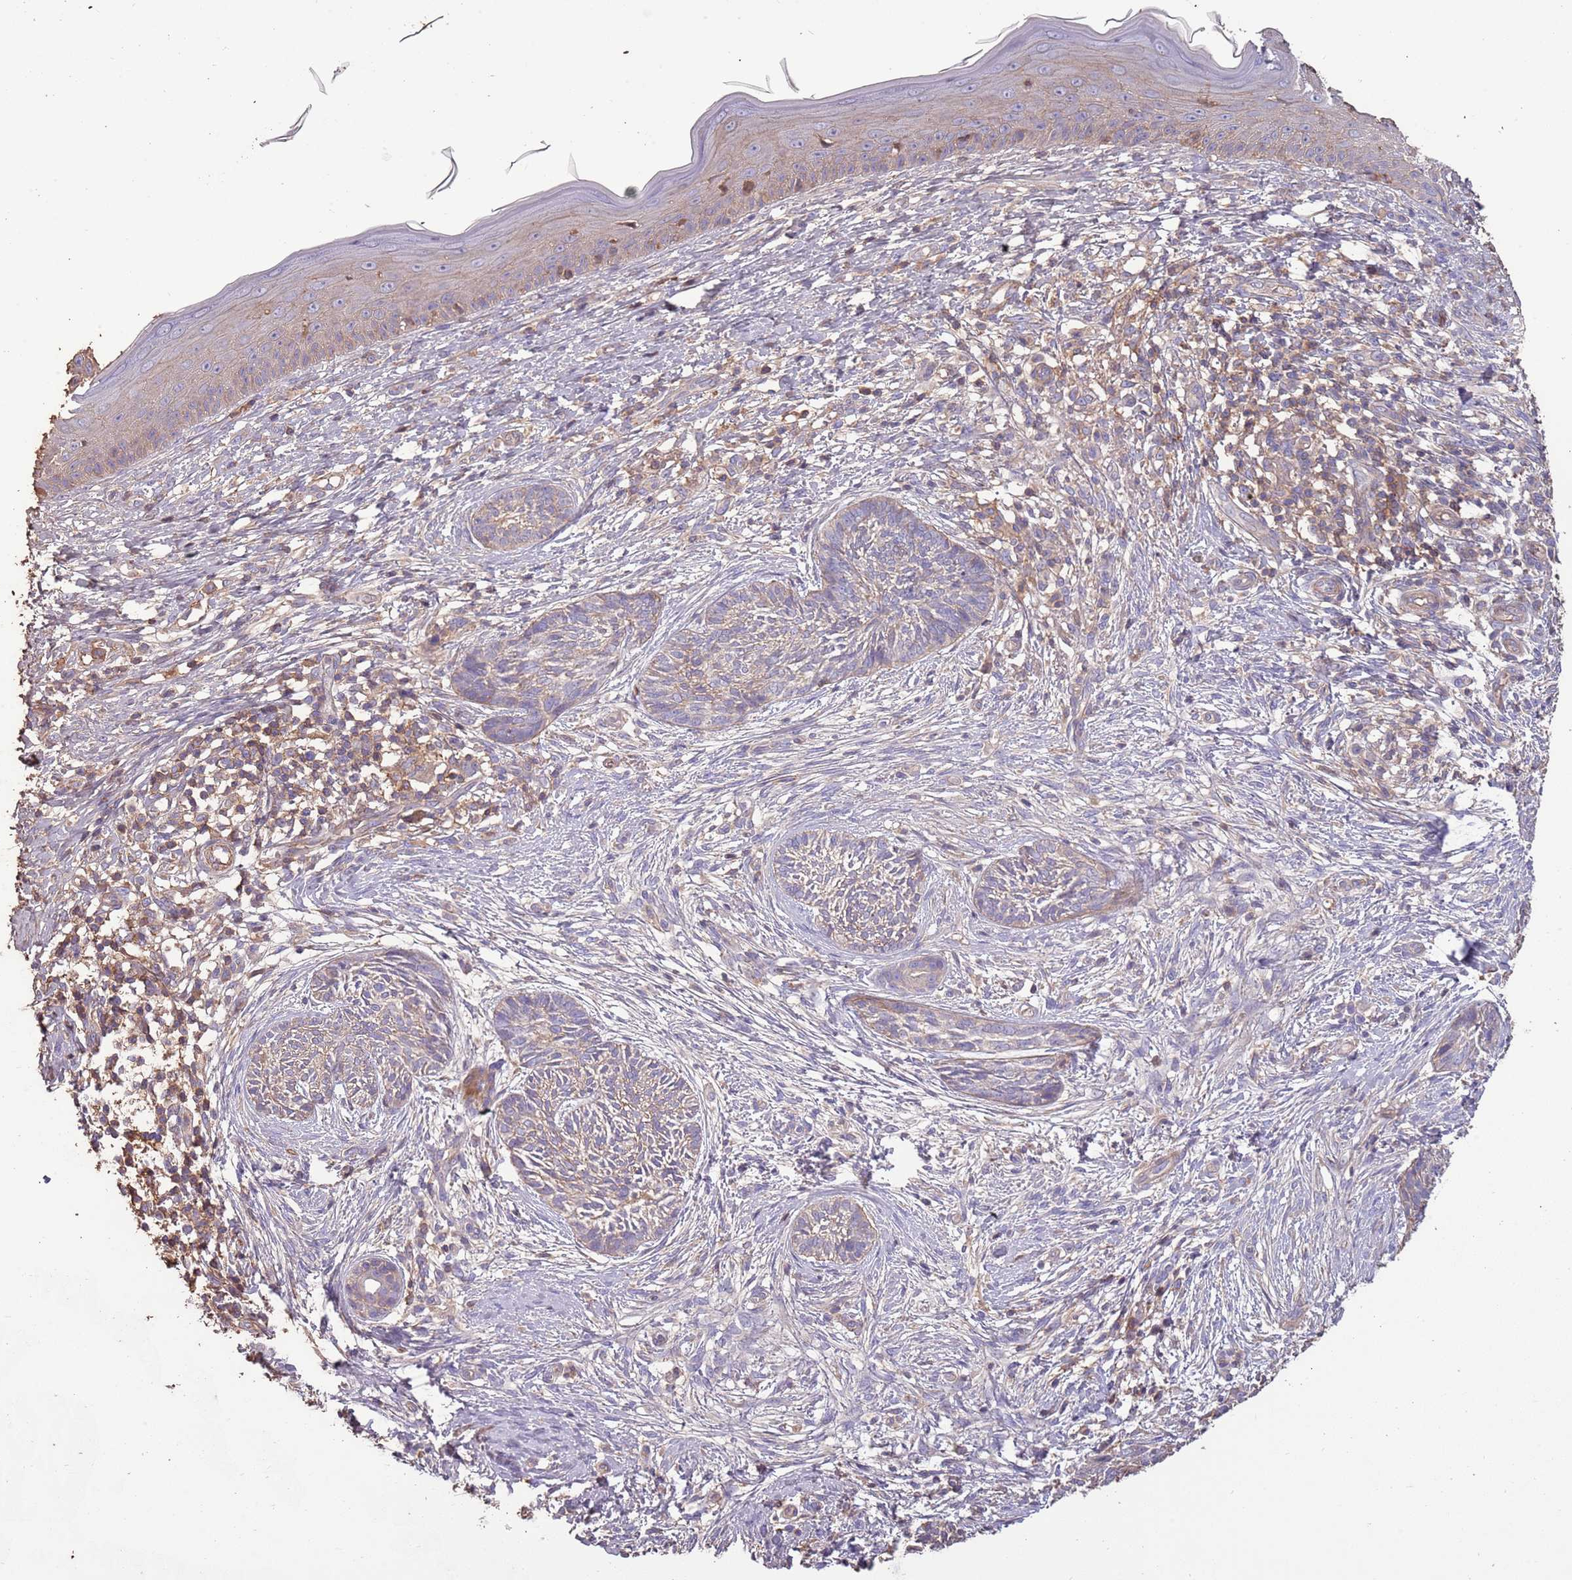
{"staining": {"intensity": "weak", "quantity": "25%-75%", "location": "cytoplasmic/membranous"}, "tissue": "skin cancer", "cell_type": "Tumor cells", "image_type": "cancer", "snomed": [{"axis": "morphology", "description": "Basal cell carcinoma"}, {"axis": "topography", "description": "Skin"}], "caption": "Immunohistochemistry (IHC) micrograph of neoplastic tissue: skin cancer stained using IHC shows low levels of weak protein expression localized specifically in the cytoplasmic/membranous of tumor cells, appearing as a cytoplasmic/membranous brown color.", "gene": "FECH", "patient": {"sex": "male", "age": 73}}